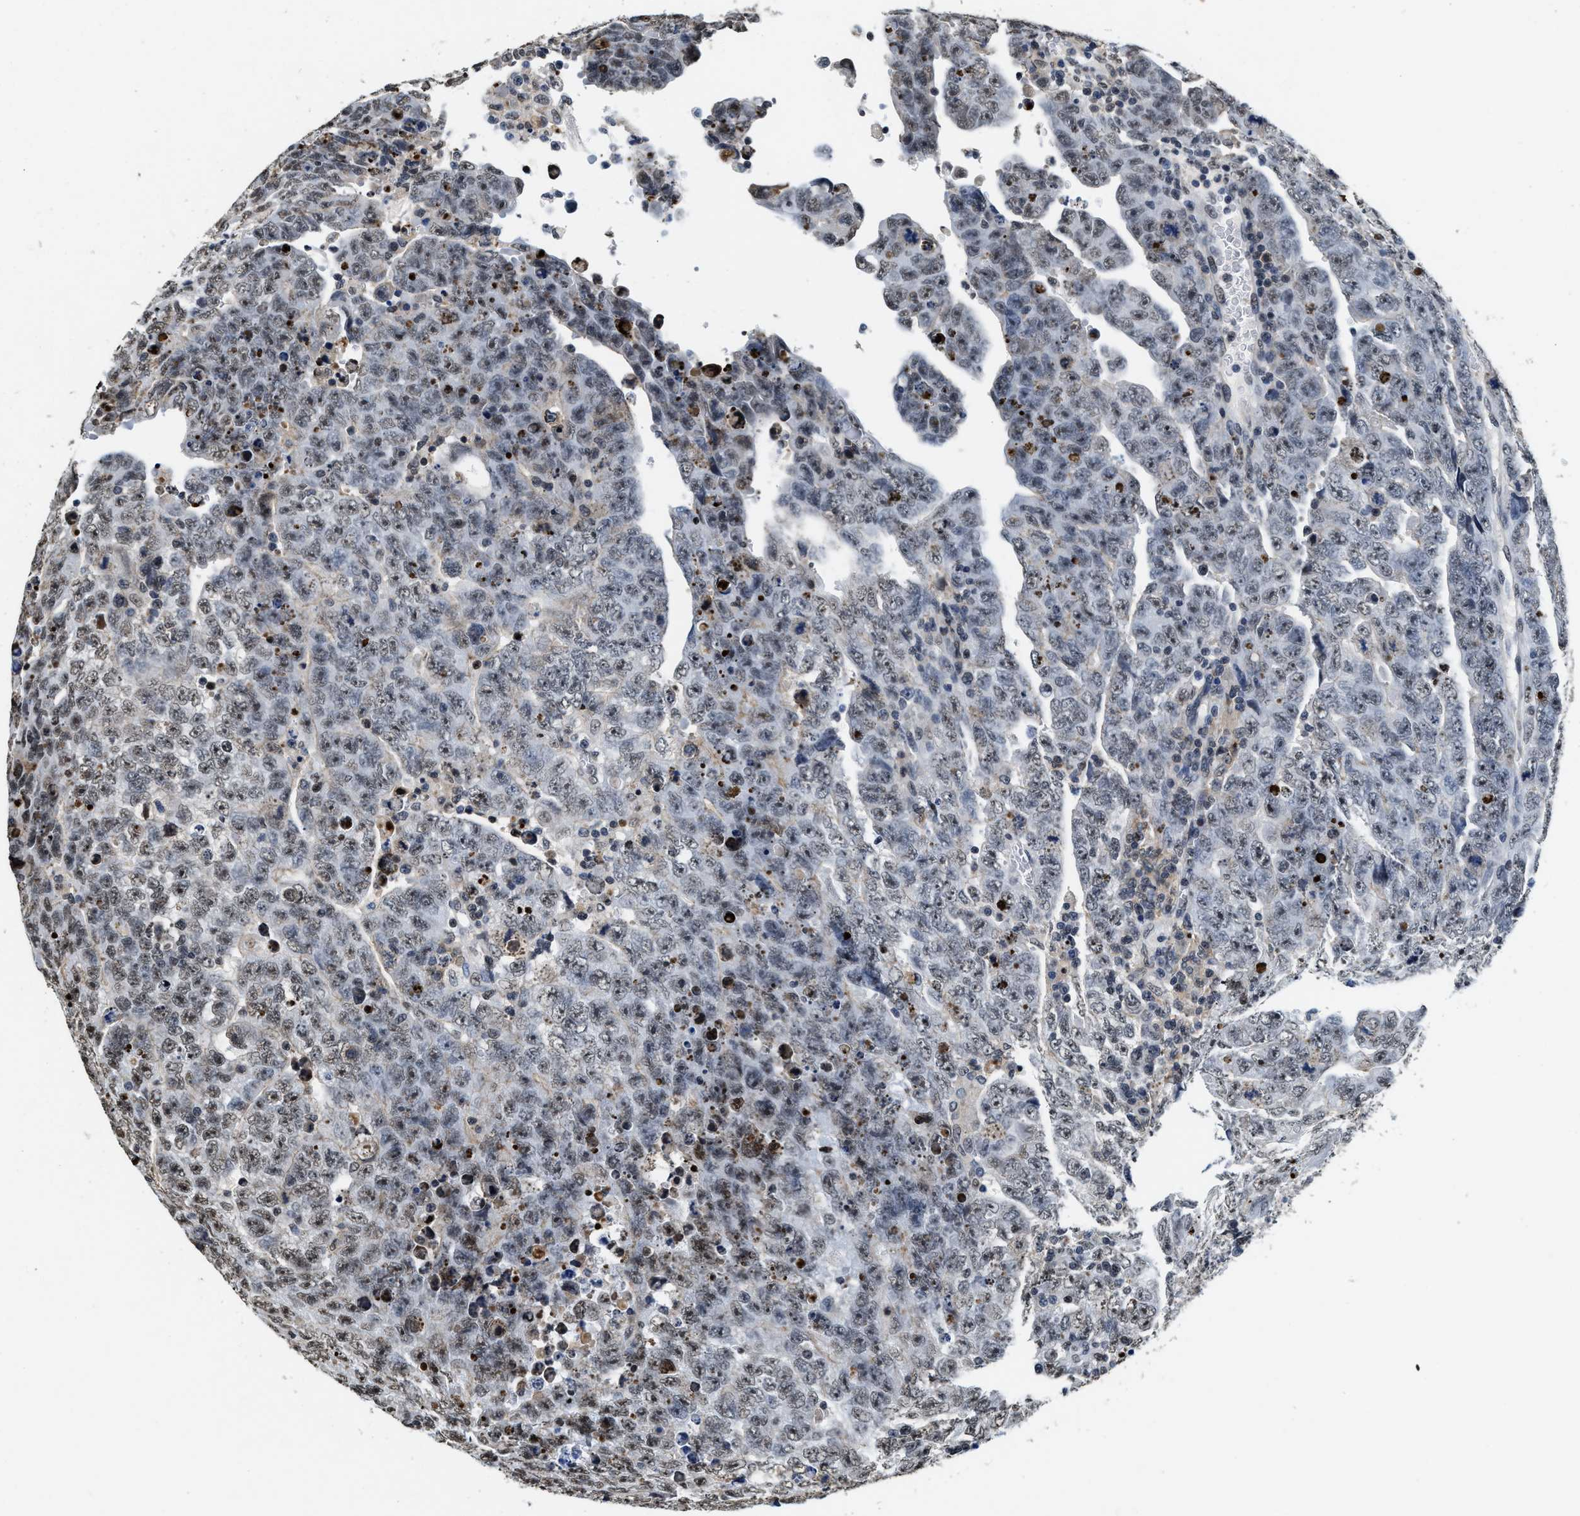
{"staining": {"intensity": "weak", "quantity": "<25%", "location": "nuclear"}, "tissue": "testis cancer", "cell_type": "Tumor cells", "image_type": "cancer", "snomed": [{"axis": "morphology", "description": "Carcinoma, Embryonal, NOS"}, {"axis": "topography", "description": "Testis"}], "caption": "Immunohistochemistry image of testis embryonal carcinoma stained for a protein (brown), which shows no expression in tumor cells. The staining was performed using DAB (3,3'-diaminobenzidine) to visualize the protein expression in brown, while the nuclei were stained in blue with hematoxylin (Magnification: 20x).", "gene": "SUPT16H", "patient": {"sex": "male", "age": 28}}